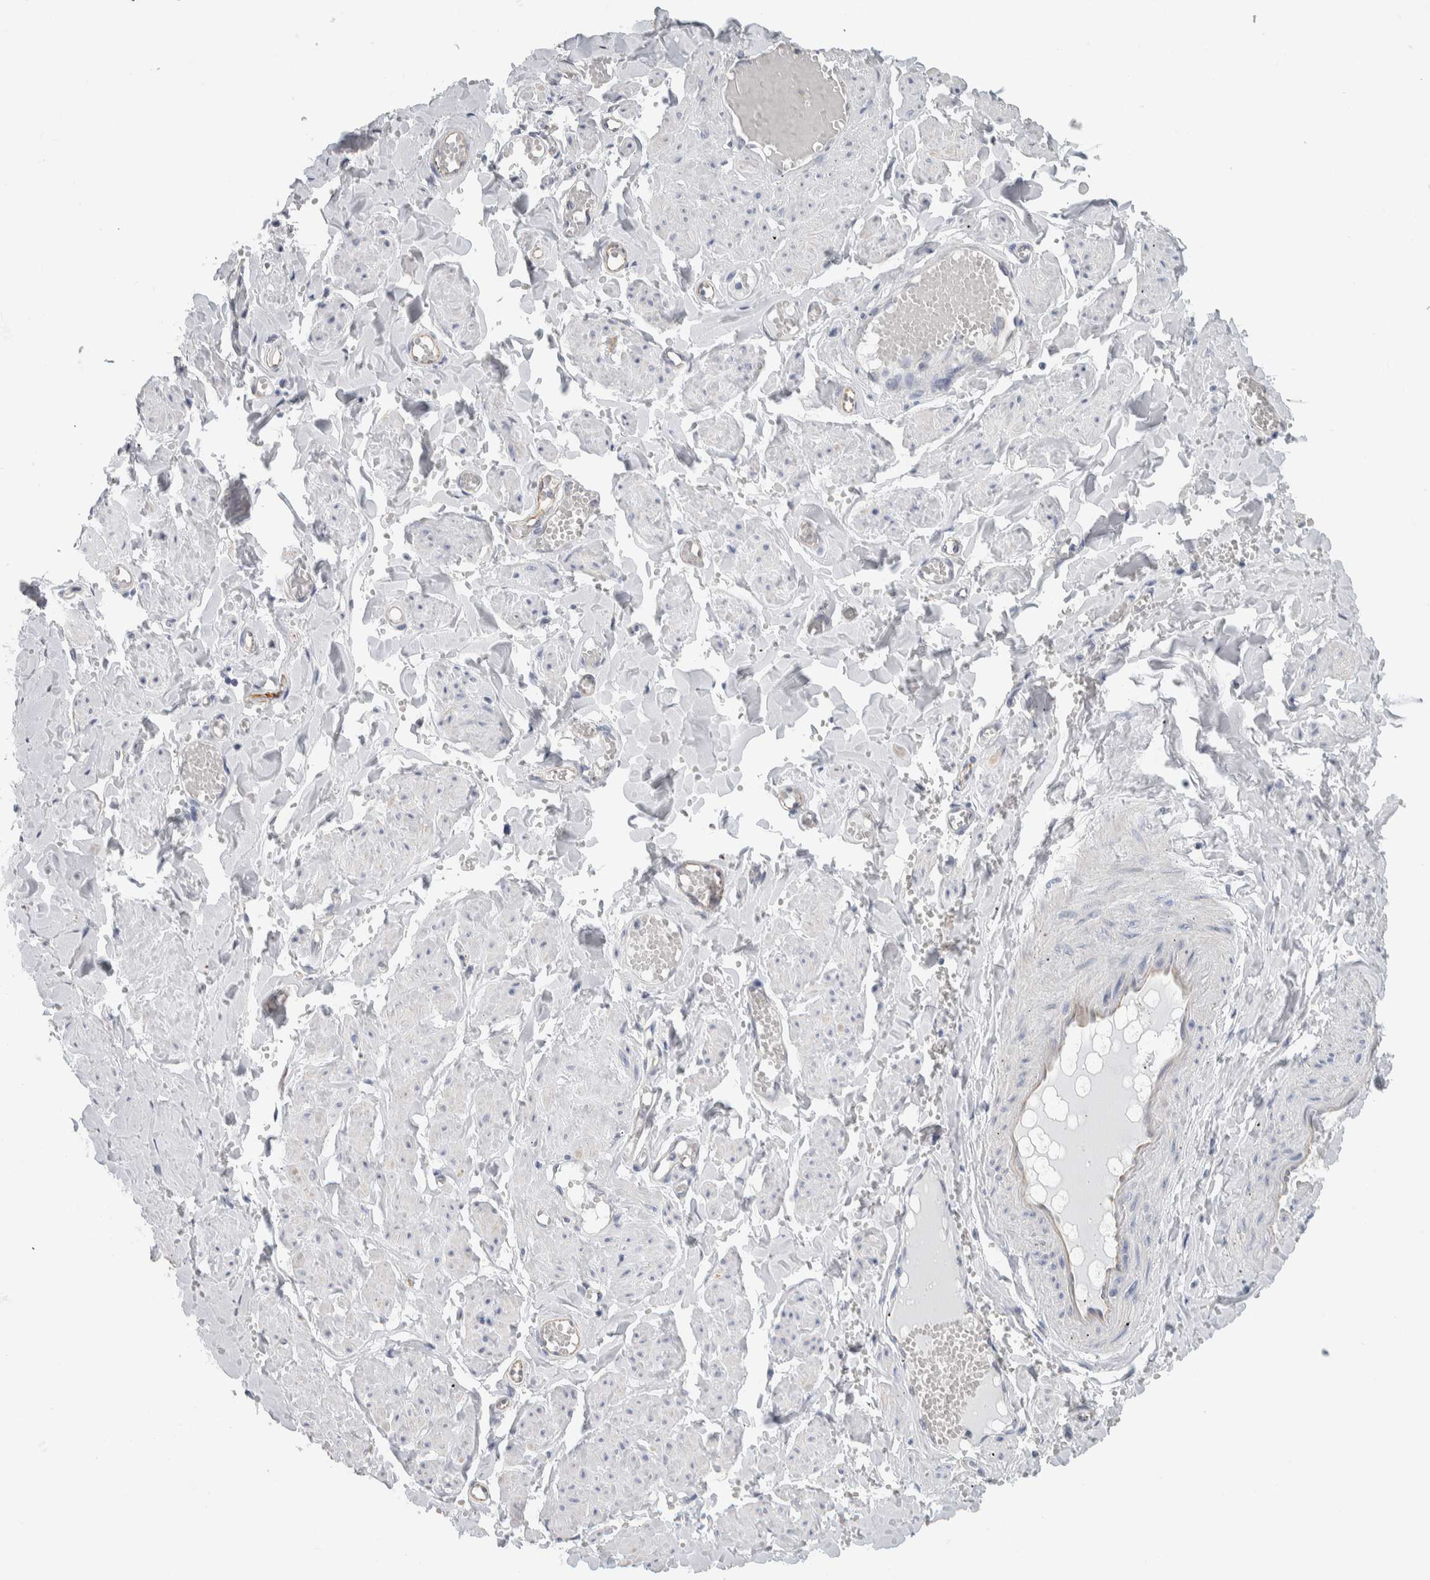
{"staining": {"intensity": "negative", "quantity": "none", "location": "none"}, "tissue": "adipose tissue", "cell_type": "Adipocytes", "image_type": "normal", "snomed": [{"axis": "morphology", "description": "Normal tissue, NOS"}, {"axis": "topography", "description": "Vascular tissue"}, {"axis": "topography", "description": "Fallopian tube"}, {"axis": "topography", "description": "Ovary"}], "caption": "Photomicrograph shows no protein positivity in adipocytes of normal adipose tissue.", "gene": "NEFM", "patient": {"sex": "female", "age": 67}}